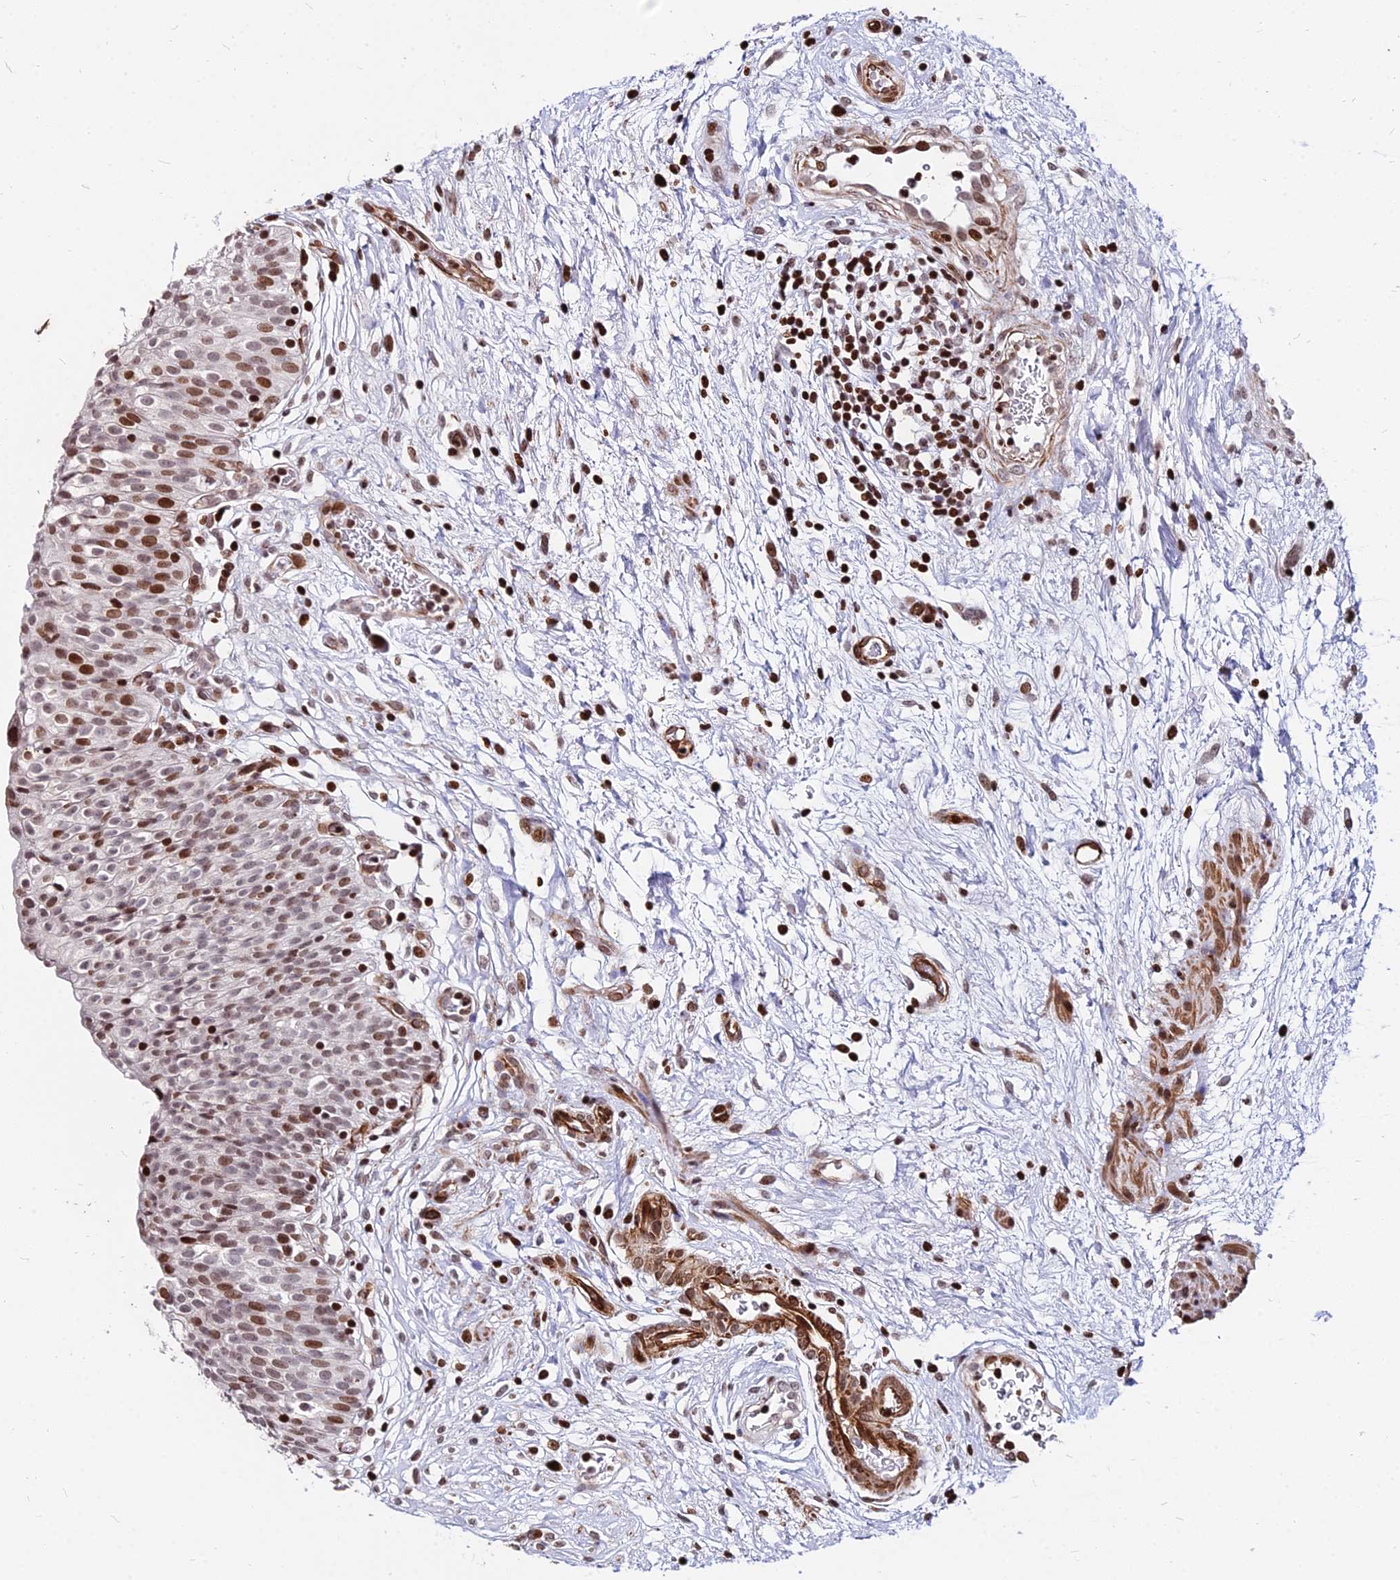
{"staining": {"intensity": "moderate", "quantity": ">75%", "location": "nuclear"}, "tissue": "urinary bladder", "cell_type": "Urothelial cells", "image_type": "normal", "snomed": [{"axis": "morphology", "description": "Normal tissue, NOS"}, {"axis": "topography", "description": "Urinary bladder"}], "caption": "This photomicrograph demonstrates normal urinary bladder stained with IHC to label a protein in brown. The nuclear of urothelial cells show moderate positivity for the protein. Nuclei are counter-stained blue.", "gene": "NYAP2", "patient": {"sex": "male", "age": 55}}